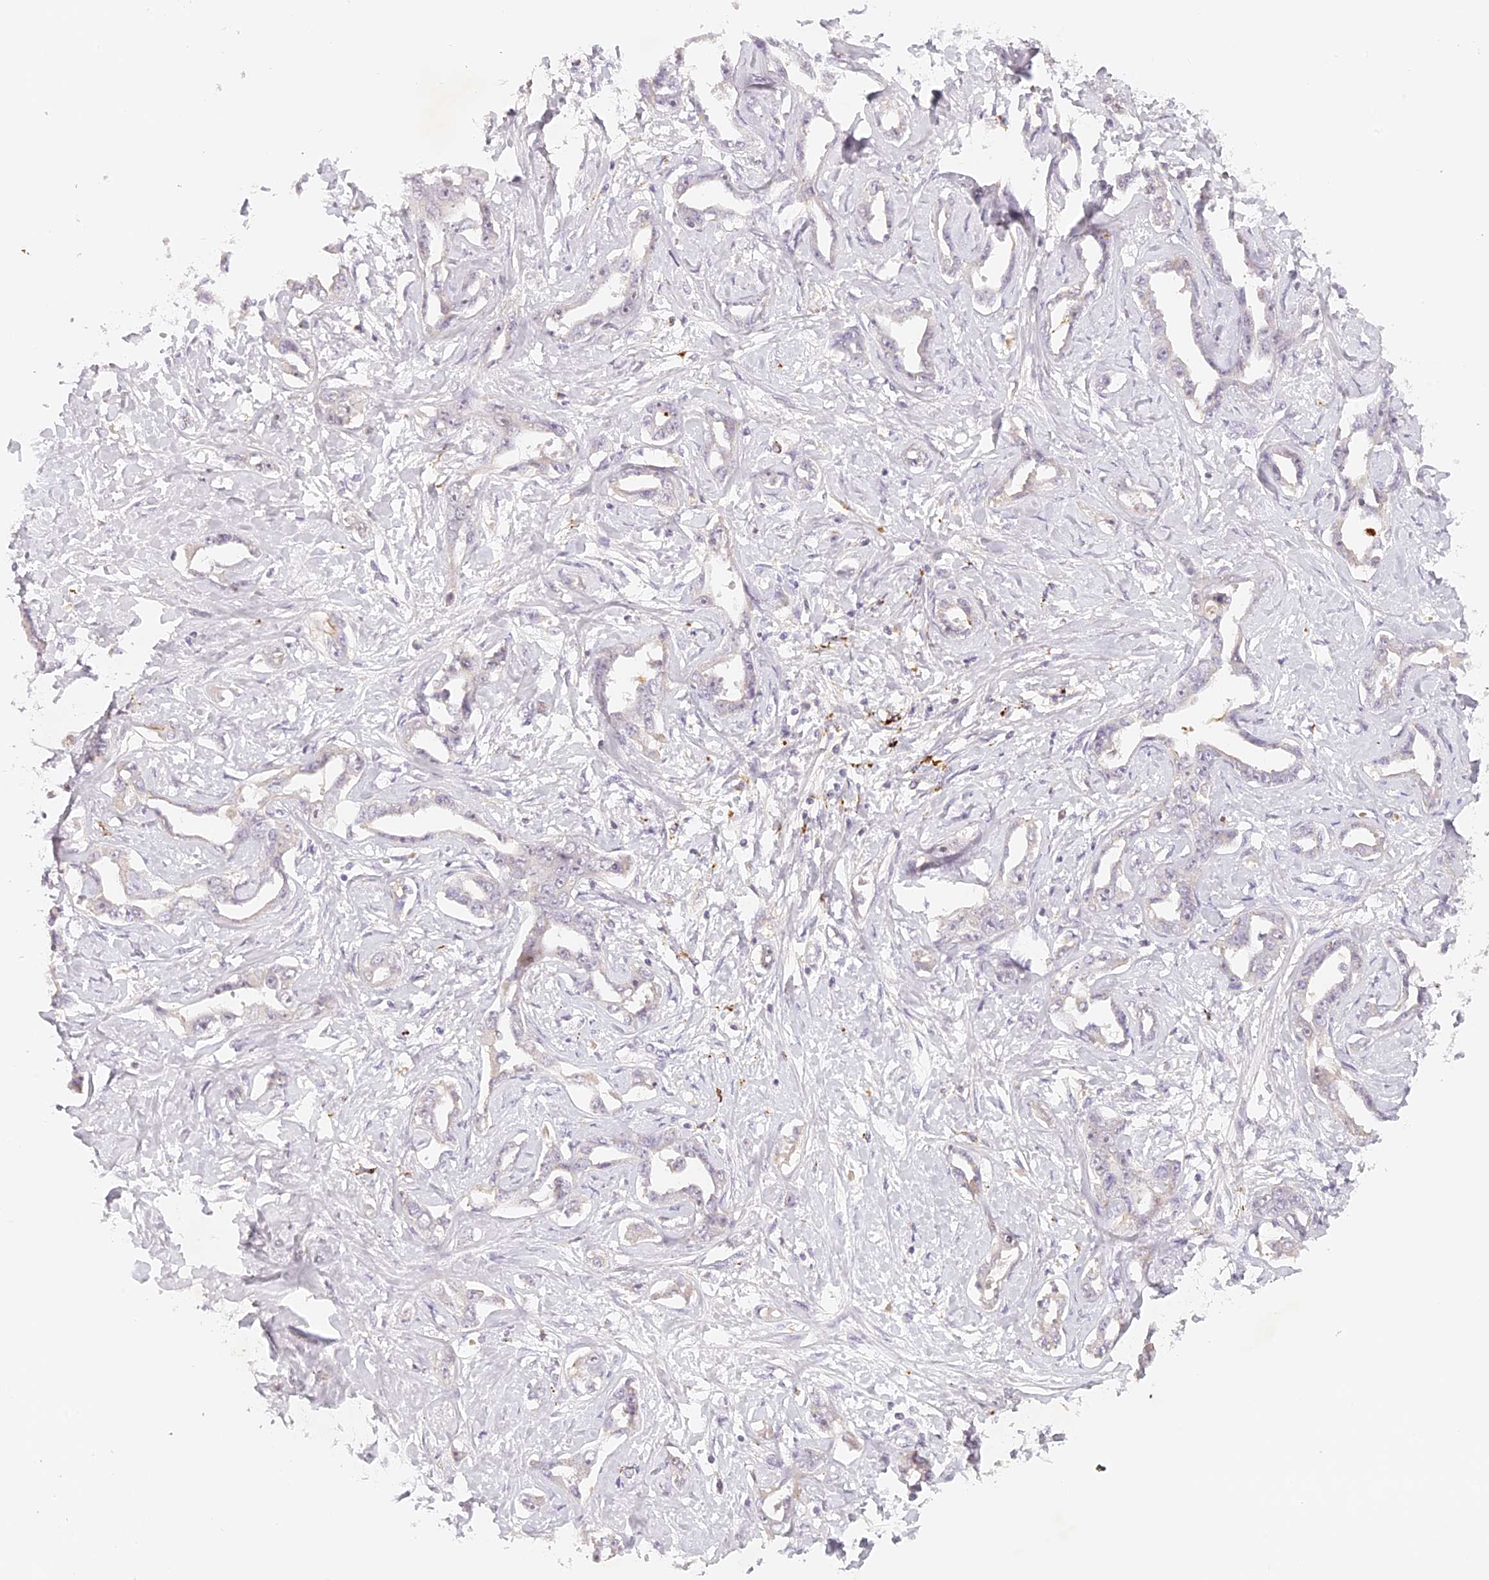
{"staining": {"intensity": "negative", "quantity": "none", "location": "none"}, "tissue": "liver cancer", "cell_type": "Tumor cells", "image_type": "cancer", "snomed": [{"axis": "morphology", "description": "Cholangiocarcinoma"}, {"axis": "topography", "description": "Liver"}], "caption": "Liver cancer (cholangiocarcinoma) stained for a protein using immunohistochemistry (IHC) demonstrates no expression tumor cells.", "gene": "ELL3", "patient": {"sex": "male", "age": 59}}